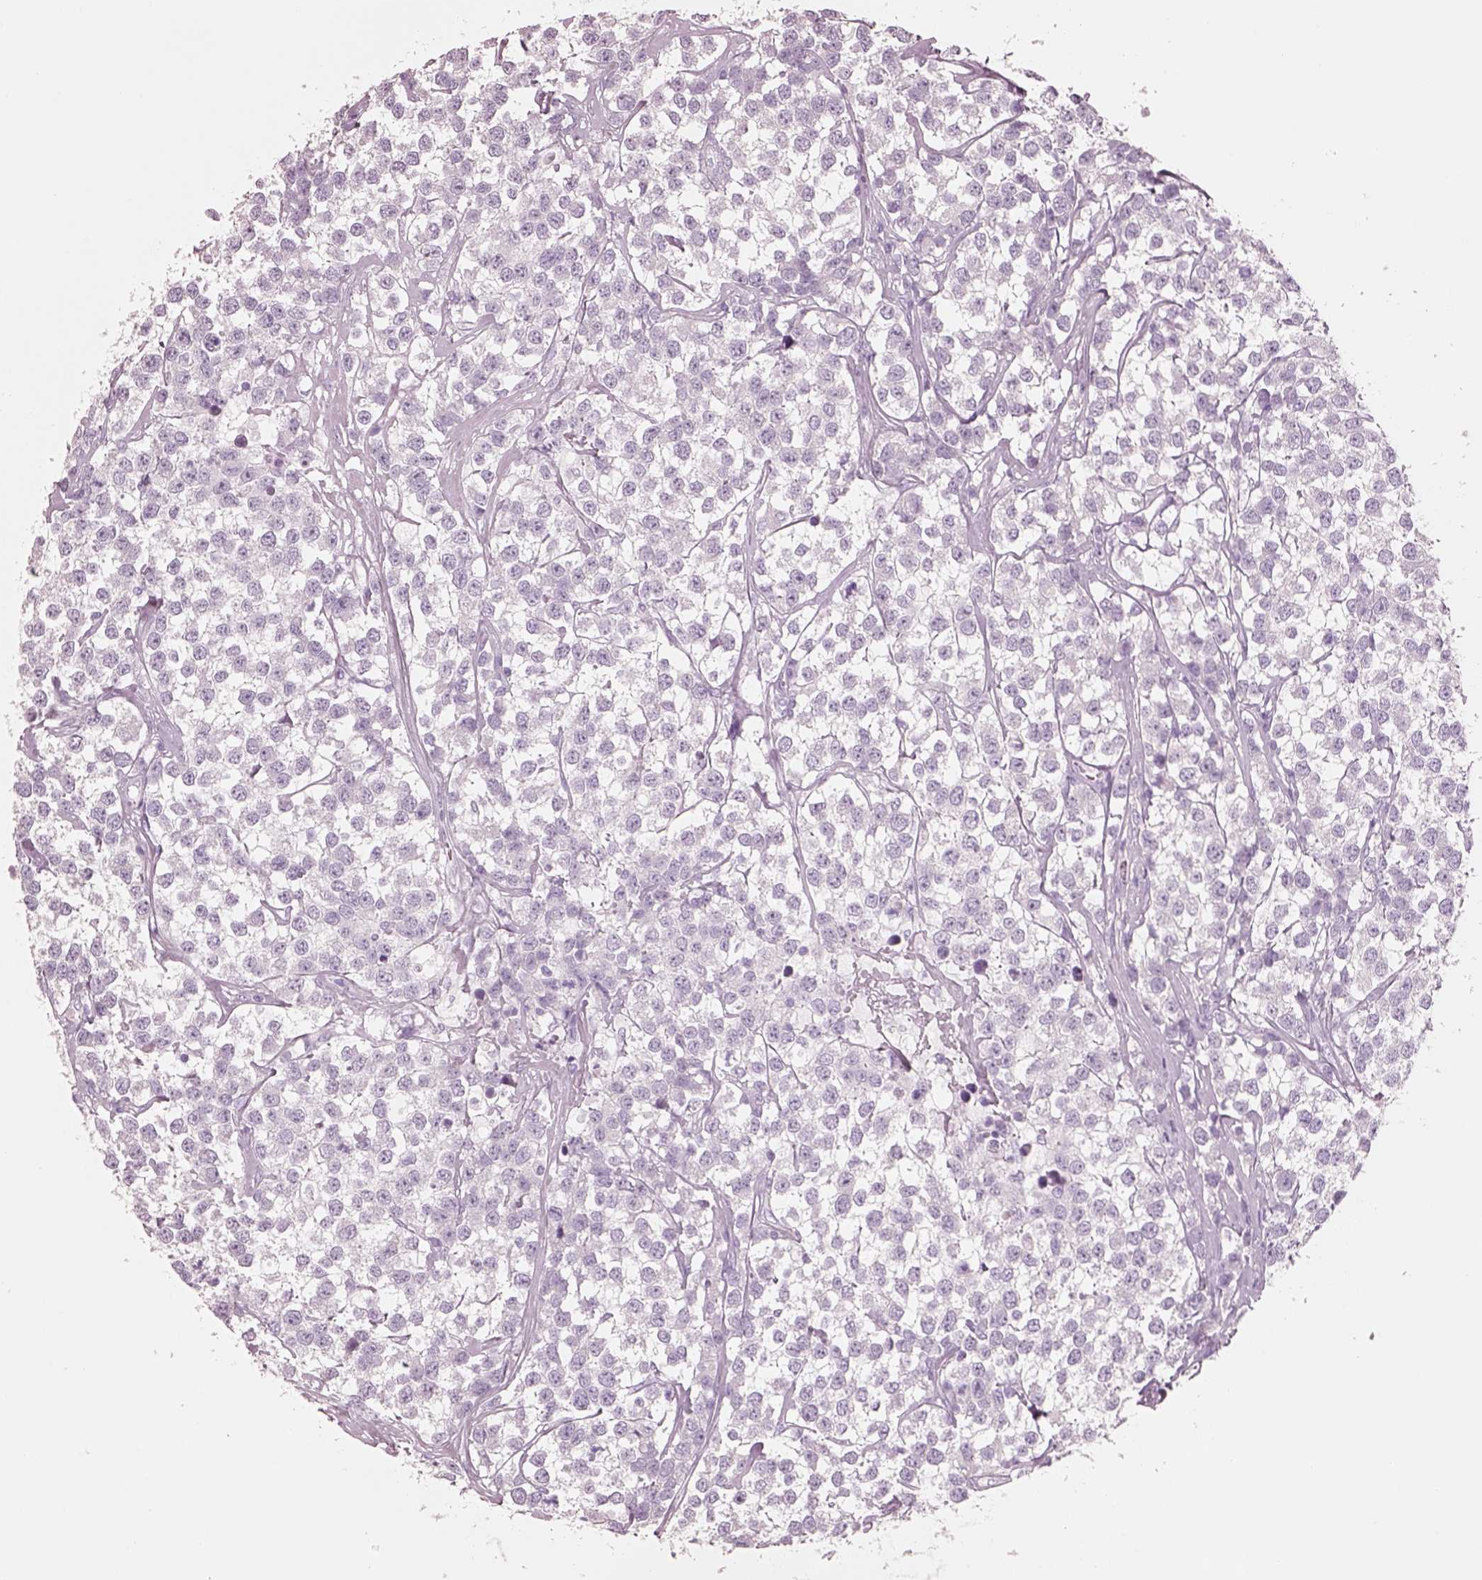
{"staining": {"intensity": "negative", "quantity": "none", "location": "none"}, "tissue": "testis cancer", "cell_type": "Tumor cells", "image_type": "cancer", "snomed": [{"axis": "morphology", "description": "Seminoma, NOS"}, {"axis": "topography", "description": "Testis"}], "caption": "Testis cancer (seminoma) was stained to show a protein in brown. There is no significant positivity in tumor cells.", "gene": "PNOC", "patient": {"sex": "male", "age": 59}}